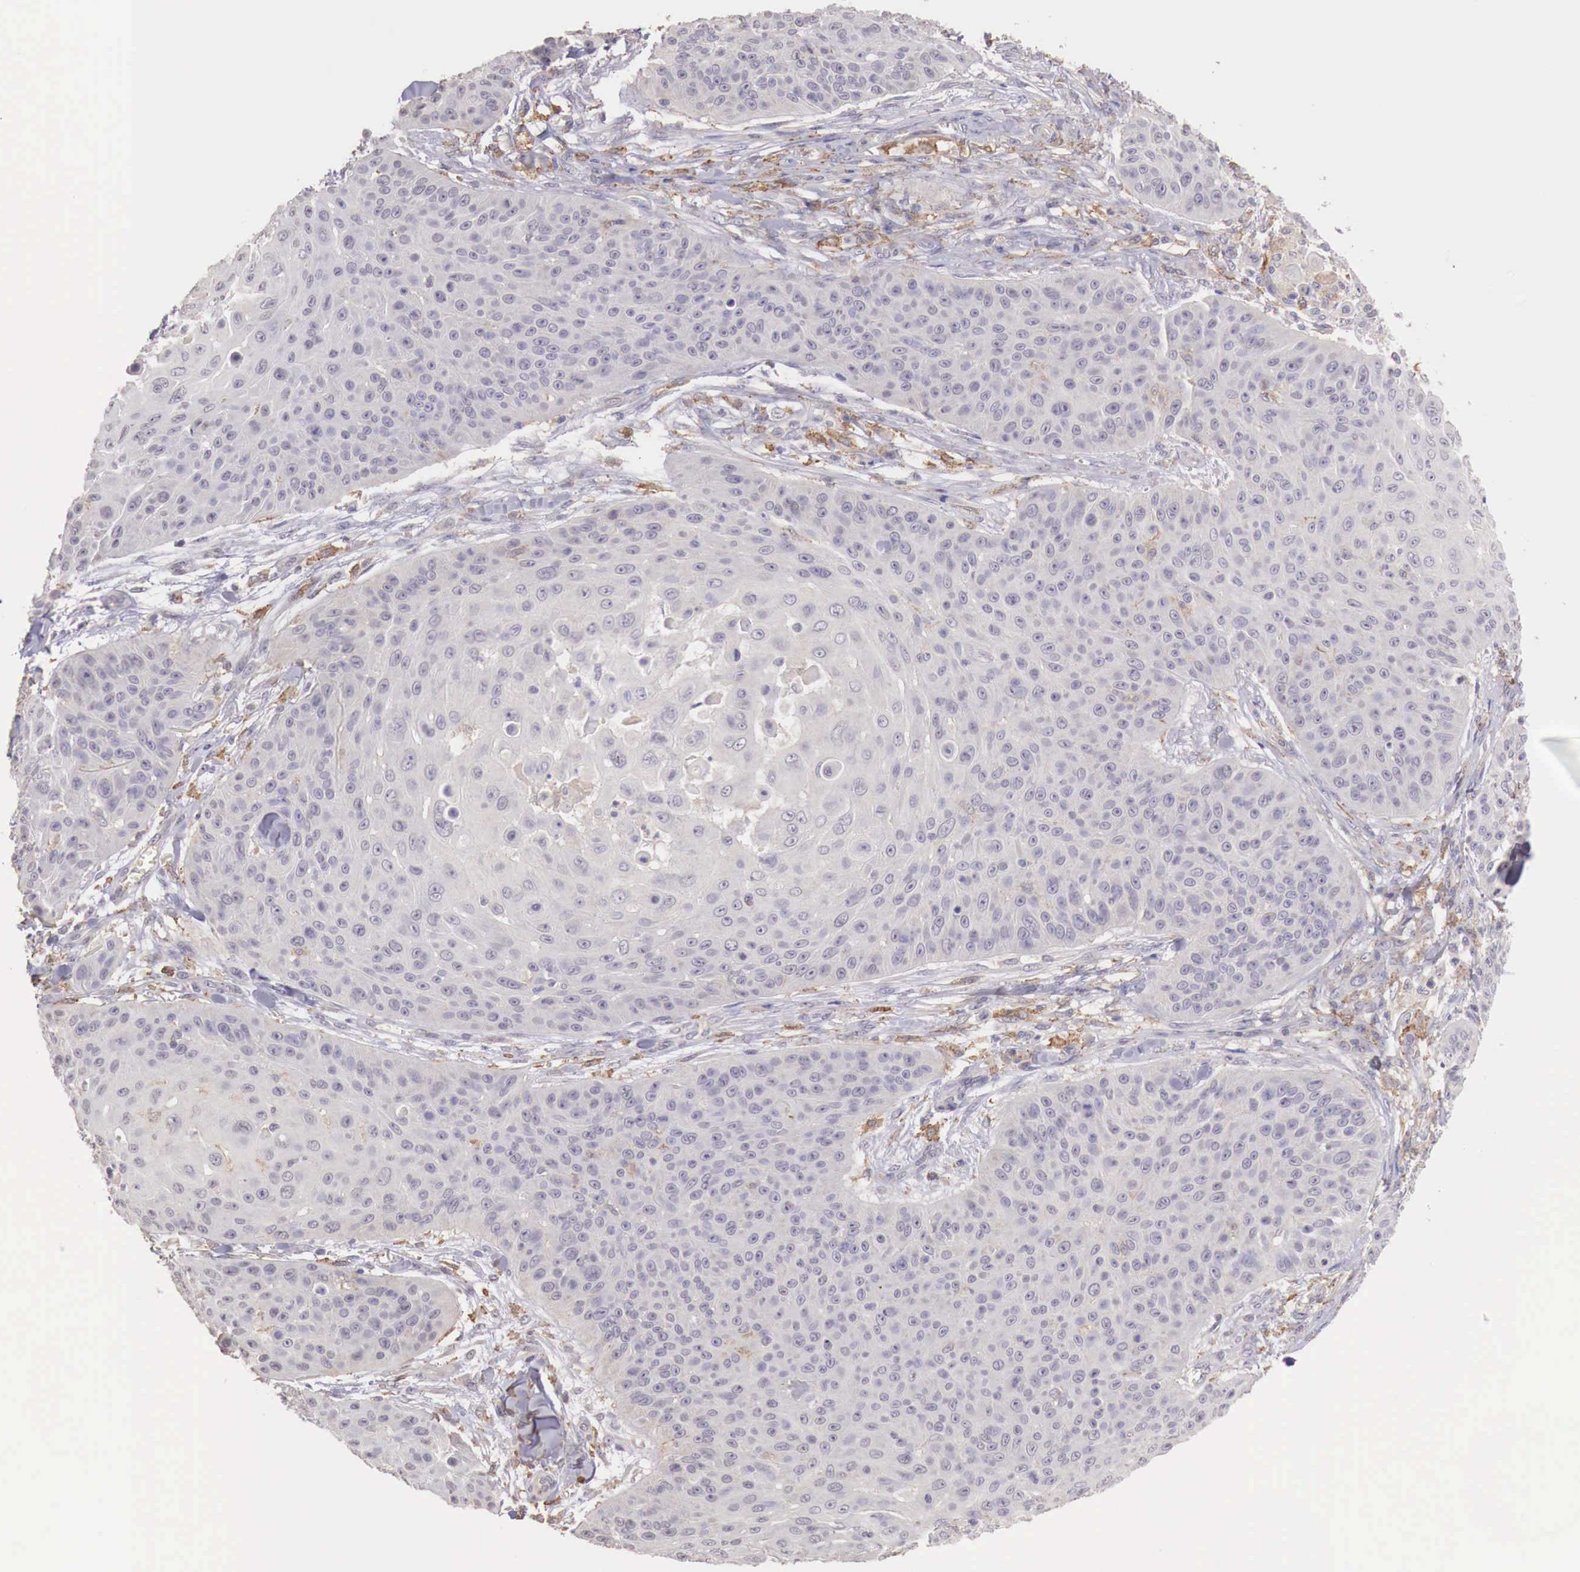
{"staining": {"intensity": "negative", "quantity": "none", "location": "none"}, "tissue": "skin cancer", "cell_type": "Tumor cells", "image_type": "cancer", "snomed": [{"axis": "morphology", "description": "Squamous cell carcinoma, NOS"}, {"axis": "topography", "description": "Skin"}], "caption": "Protein analysis of skin squamous cell carcinoma reveals no significant positivity in tumor cells. (DAB IHC with hematoxylin counter stain).", "gene": "CHRDL1", "patient": {"sex": "male", "age": 82}}